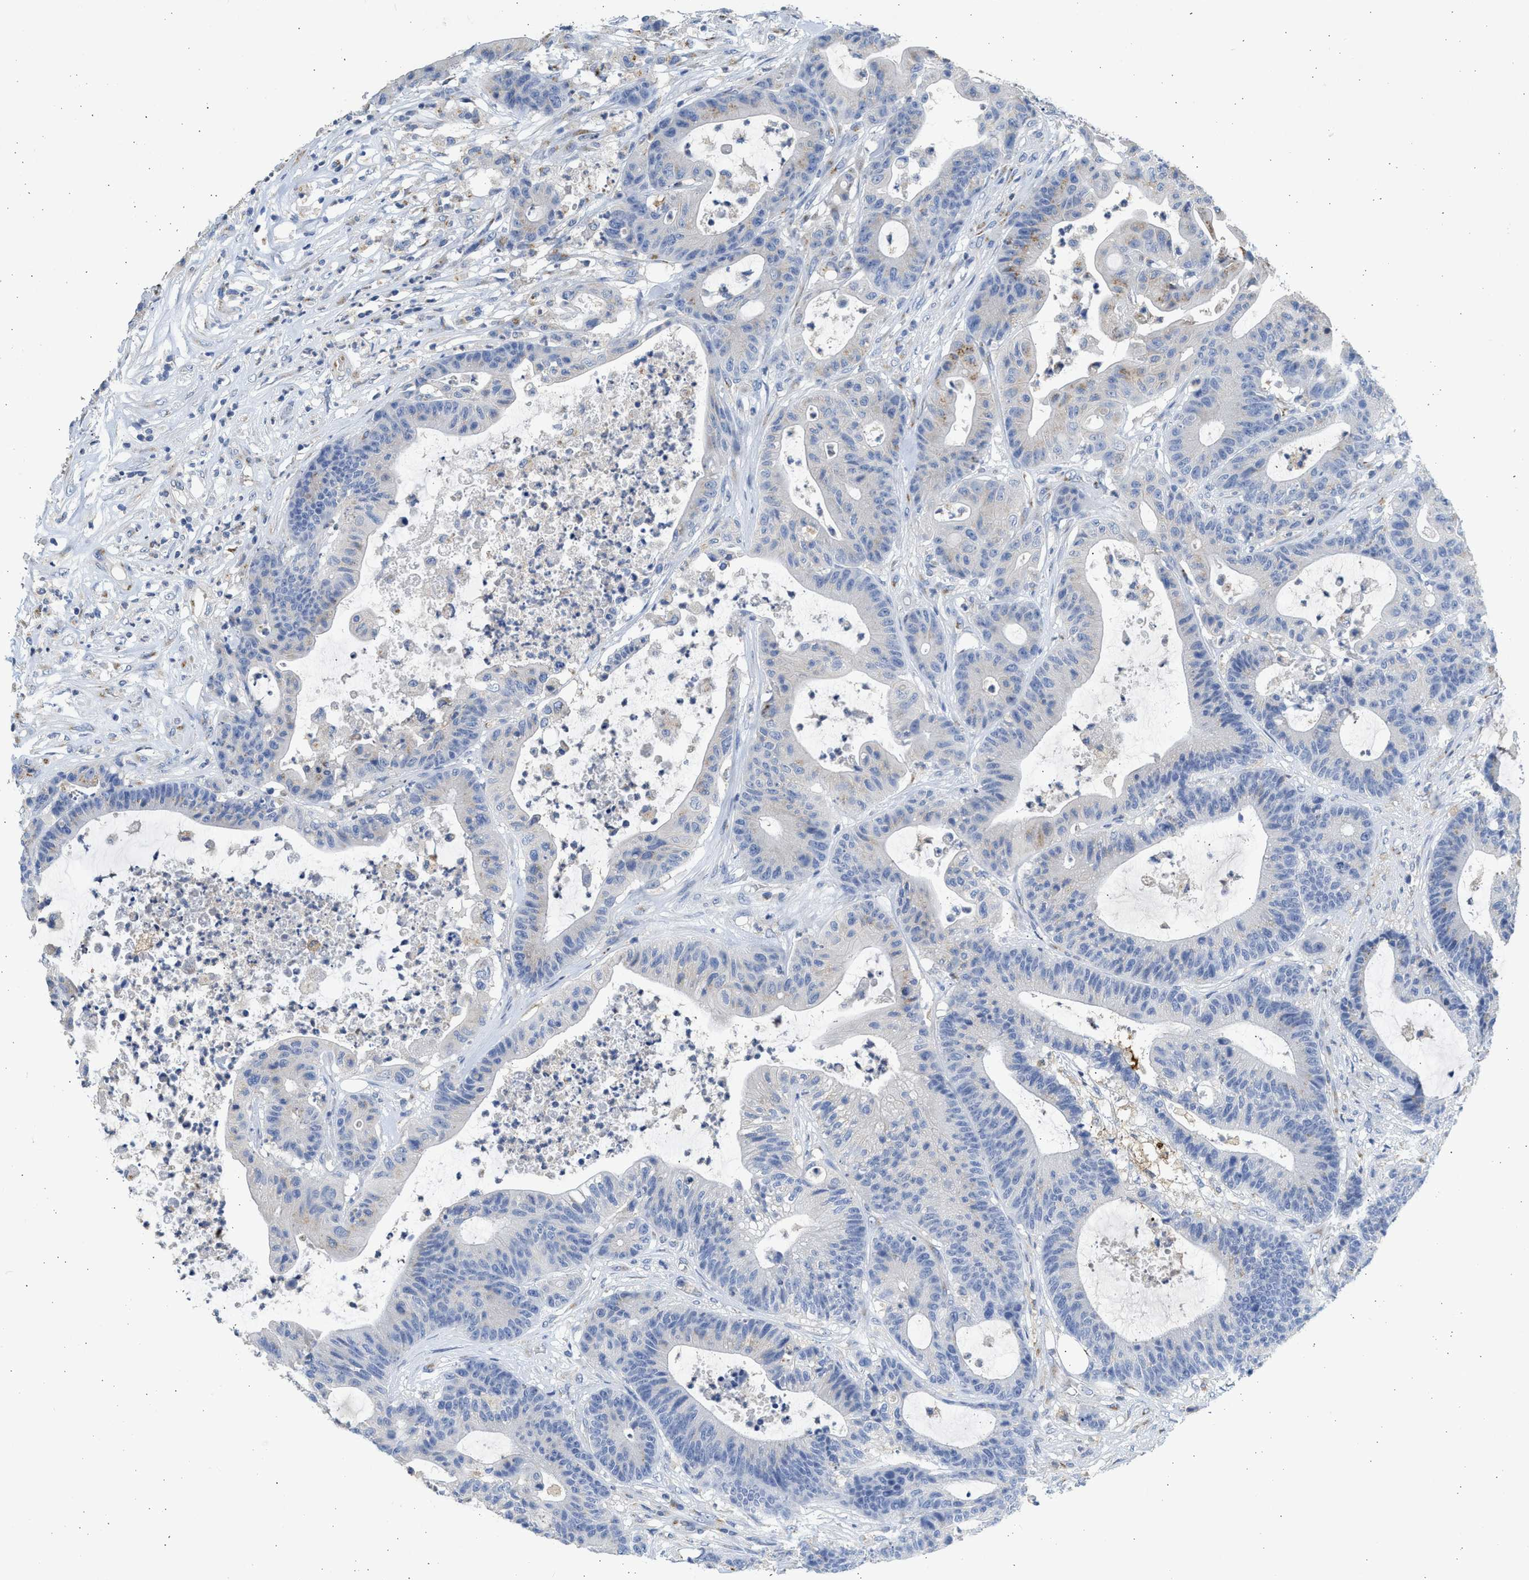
{"staining": {"intensity": "moderate", "quantity": "<25%", "location": "cytoplasmic/membranous"}, "tissue": "colorectal cancer", "cell_type": "Tumor cells", "image_type": "cancer", "snomed": [{"axis": "morphology", "description": "Adenocarcinoma, NOS"}, {"axis": "topography", "description": "Colon"}], "caption": "Immunohistochemical staining of adenocarcinoma (colorectal) reveals moderate cytoplasmic/membranous protein expression in approximately <25% of tumor cells. (DAB = brown stain, brightfield microscopy at high magnification).", "gene": "IPO8", "patient": {"sex": "female", "age": 84}}